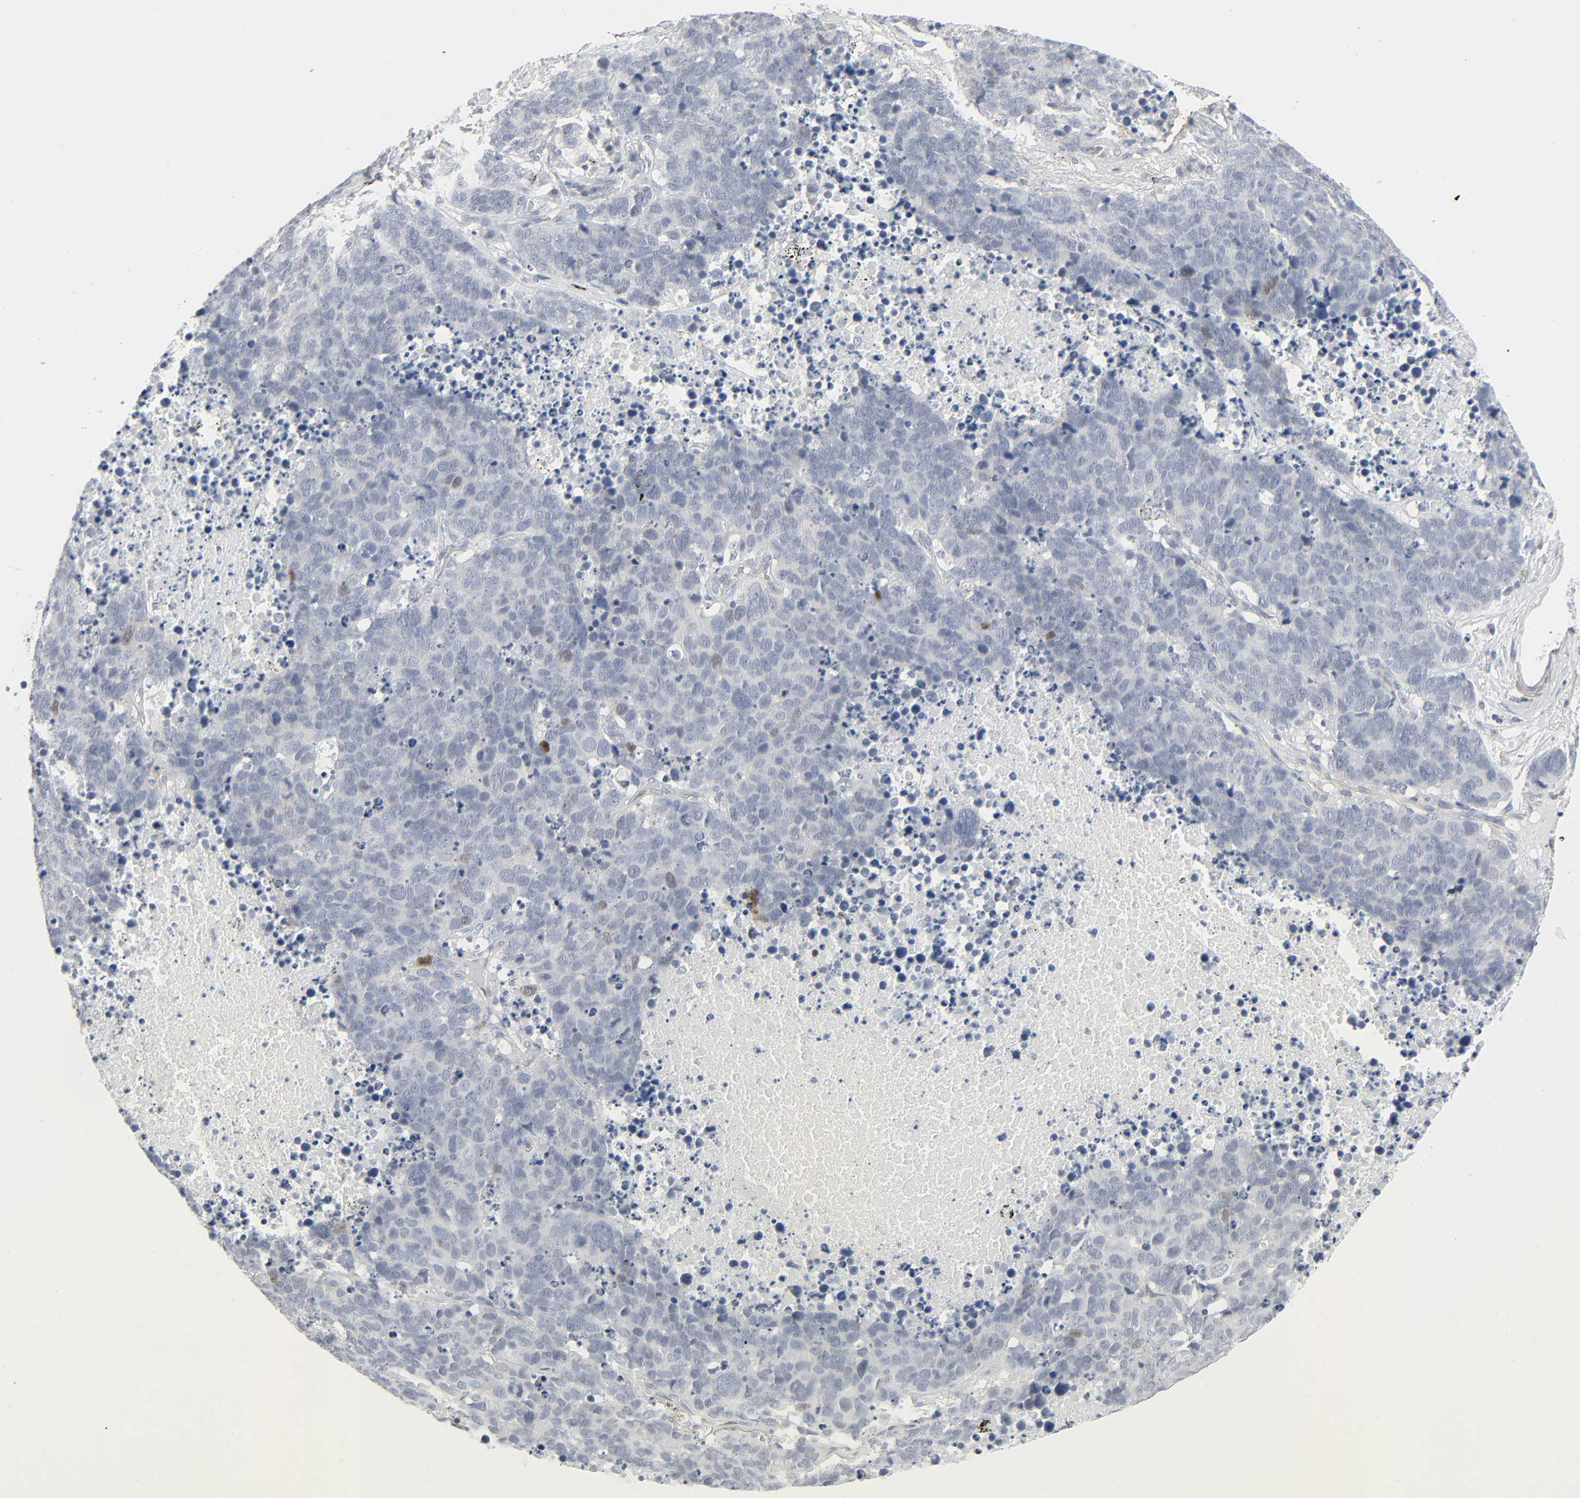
{"staining": {"intensity": "negative", "quantity": "none", "location": "none"}, "tissue": "lung cancer", "cell_type": "Tumor cells", "image_type": "cancer", "snomed": [{"axis": "morphology", "description": "Carcinoid, malignant, NOS"}, {"axis": "topography", "description": "Lung"}], "caption": "A high-resolution photomicrograph shows immunohistochemistry (IHC) staining of carcinoid (malignant) (lung), which shows no significant staining in tumor cells.", "gene": "ZBTB16", "patient": {"sex": "male", "age": 60}}